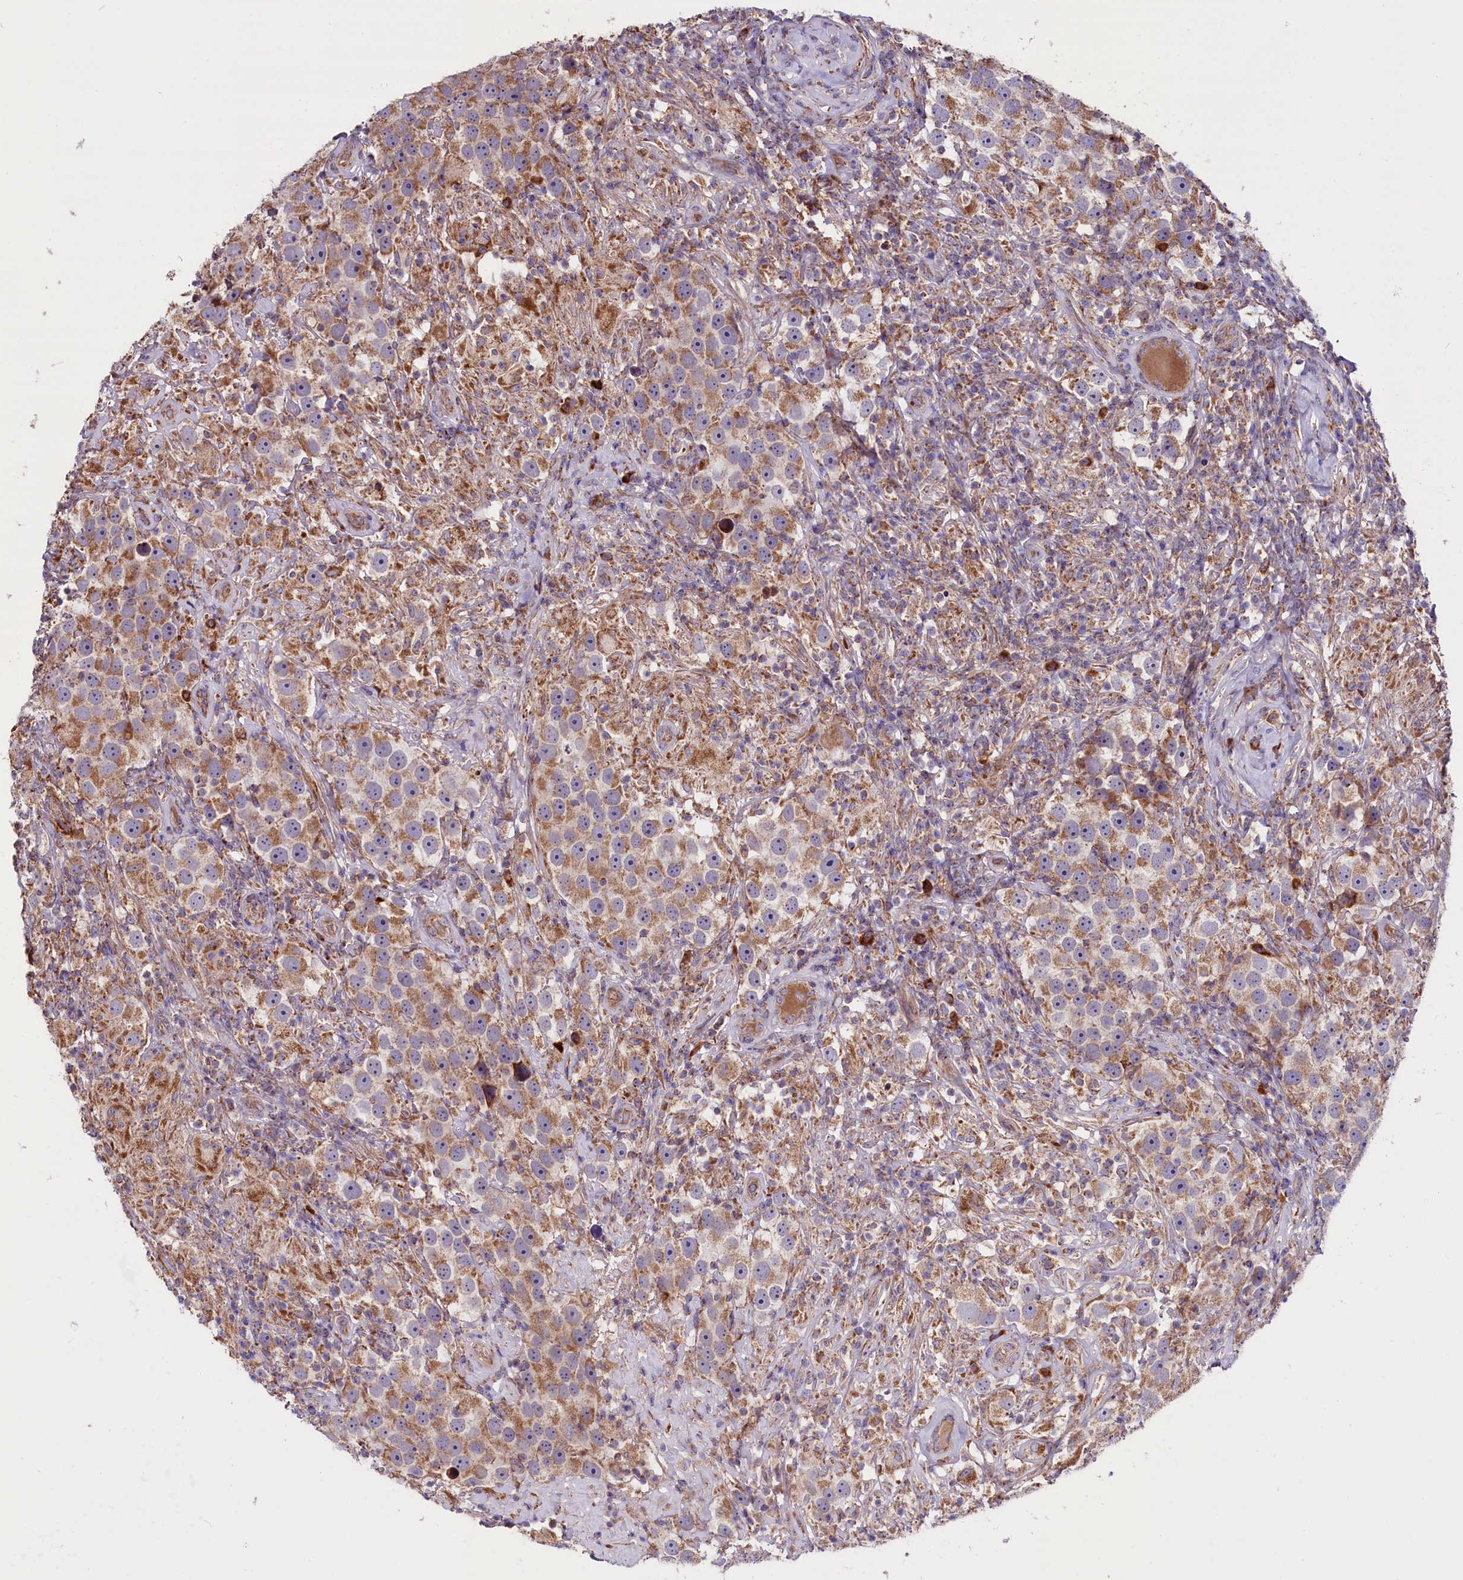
{"staining": {"intensity": "moderate", "quantity": ">75%", "location": "cytoplasmic/membranous"}, "tissue": "testis cancer", "cell_type": "Tumor cells", "image_type": "cancer", "snomed": [{"axis": "morphology", "description": "Seminoma, NOS"}, {"axis": "topography", "description": "Testis"}], "caption": "Testis cancer (seminoma) stained for a protein shows moderate cytoplasmic/membranous positivity in tumor cells. (DAB (3,3'-diaminobenzidine) IHC with brightfield microscopy, high magnification).", "gene": "ZSWIM1", "patient": {"sex": "male", "age": 49}}